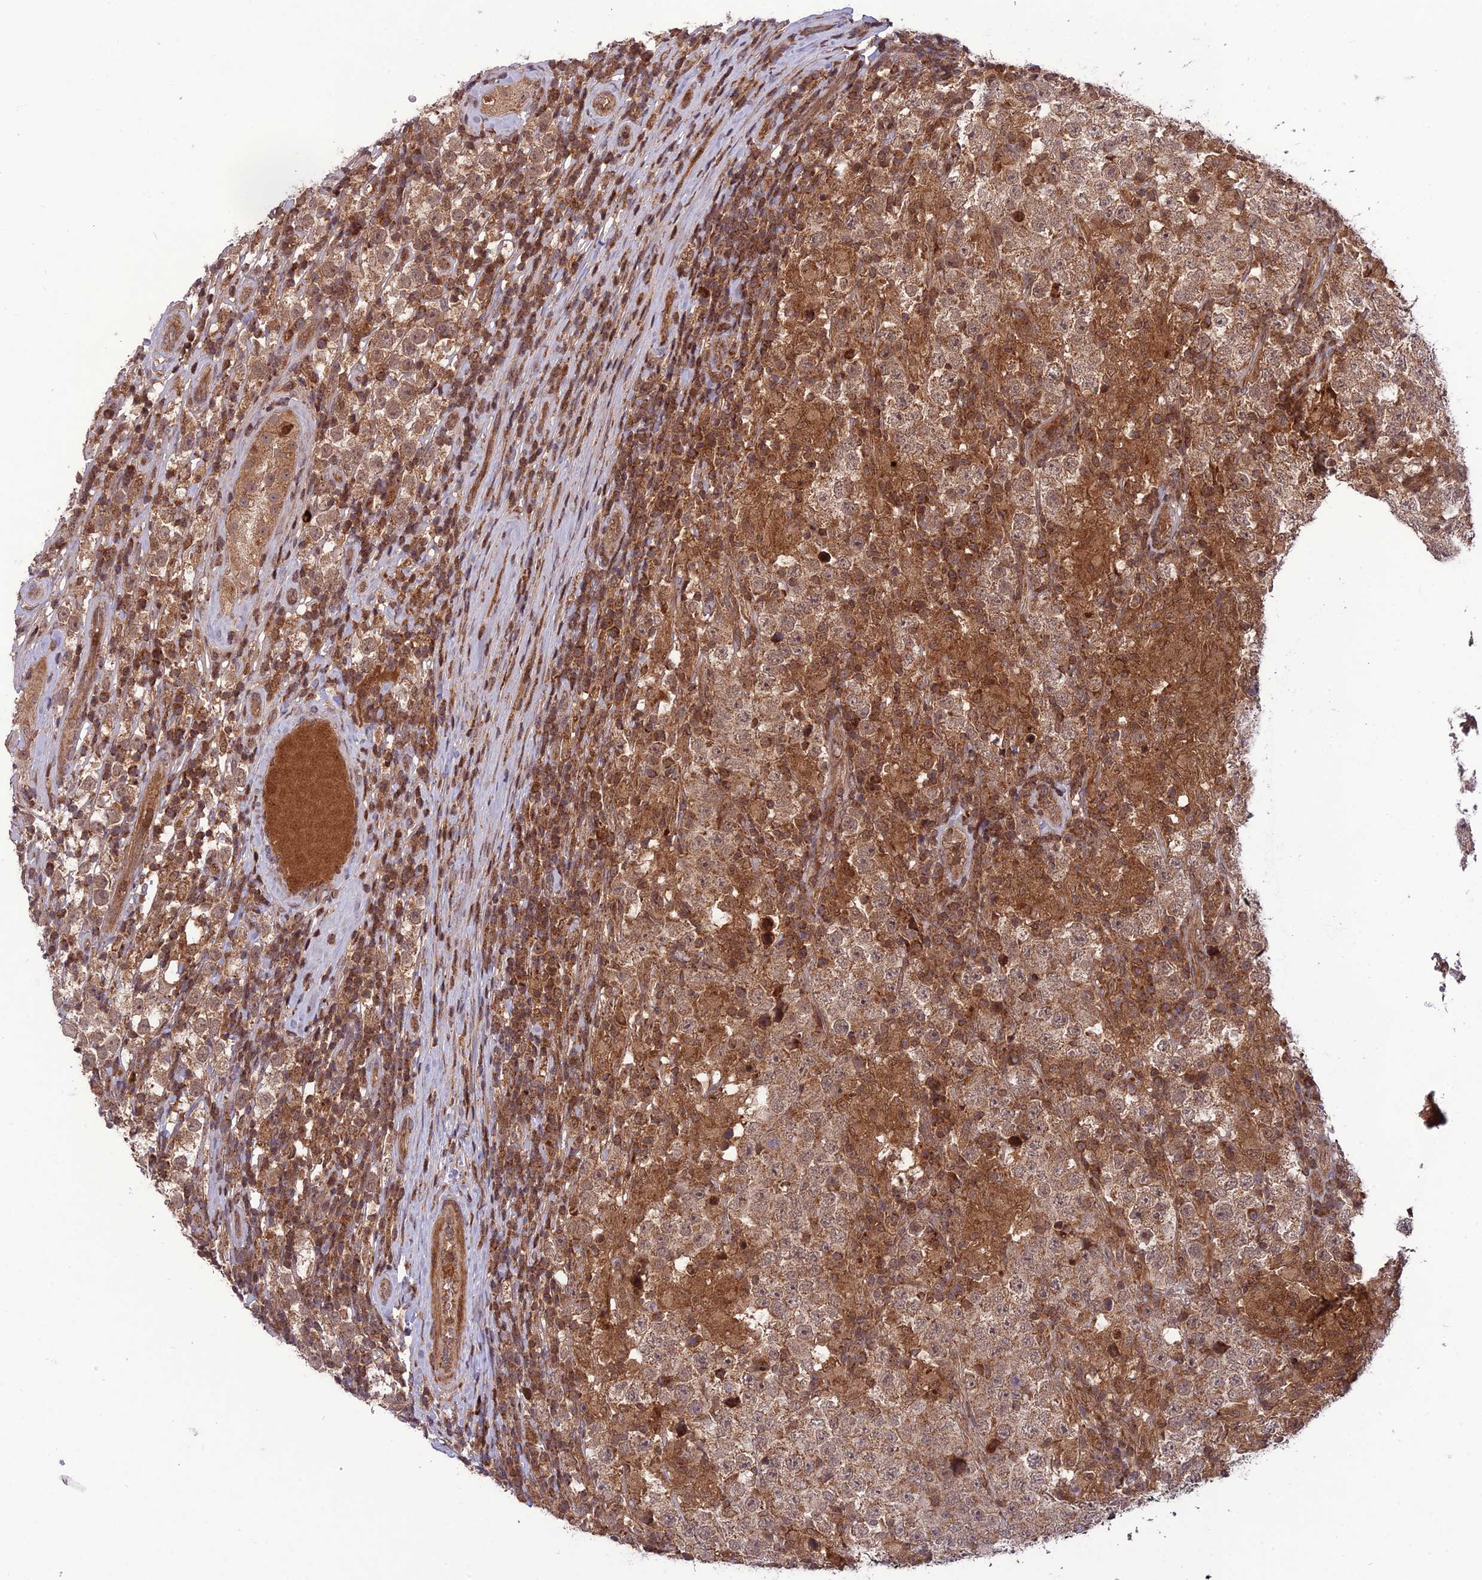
{"staining": {"intensity": "weak", "quantity": ">75%", "location": "cytoplasmic/membranous,nuclear"}, "tissue": "testis cancer", "cell_type": "Tumor cells", "image_type": "cancer", "snomed": [{"axis": "morphology", "description": "Normal tissue, NOS"}, {"axis": "morphology", "description": "Urothelial carcinoma, High grade"}, {"axis": "morphology", "description": "Seminoma, NOS"}, {"axis": "morphology", "description": "Carcinoma, Embryonal, NOS"}, {"axis": "topography", "description": "Urinary bladder"}, {"axis": "topography", "description": "Testis"}], "caption": "The micrograph shows staining of embryonal carcinoma (testis), revealing weak cytoplasmic/membranous and nuclear protein positivity (brown color) within tumor cells.", "gene": "NDUFC1", "patient": {"sex": "male", "age": 41}}